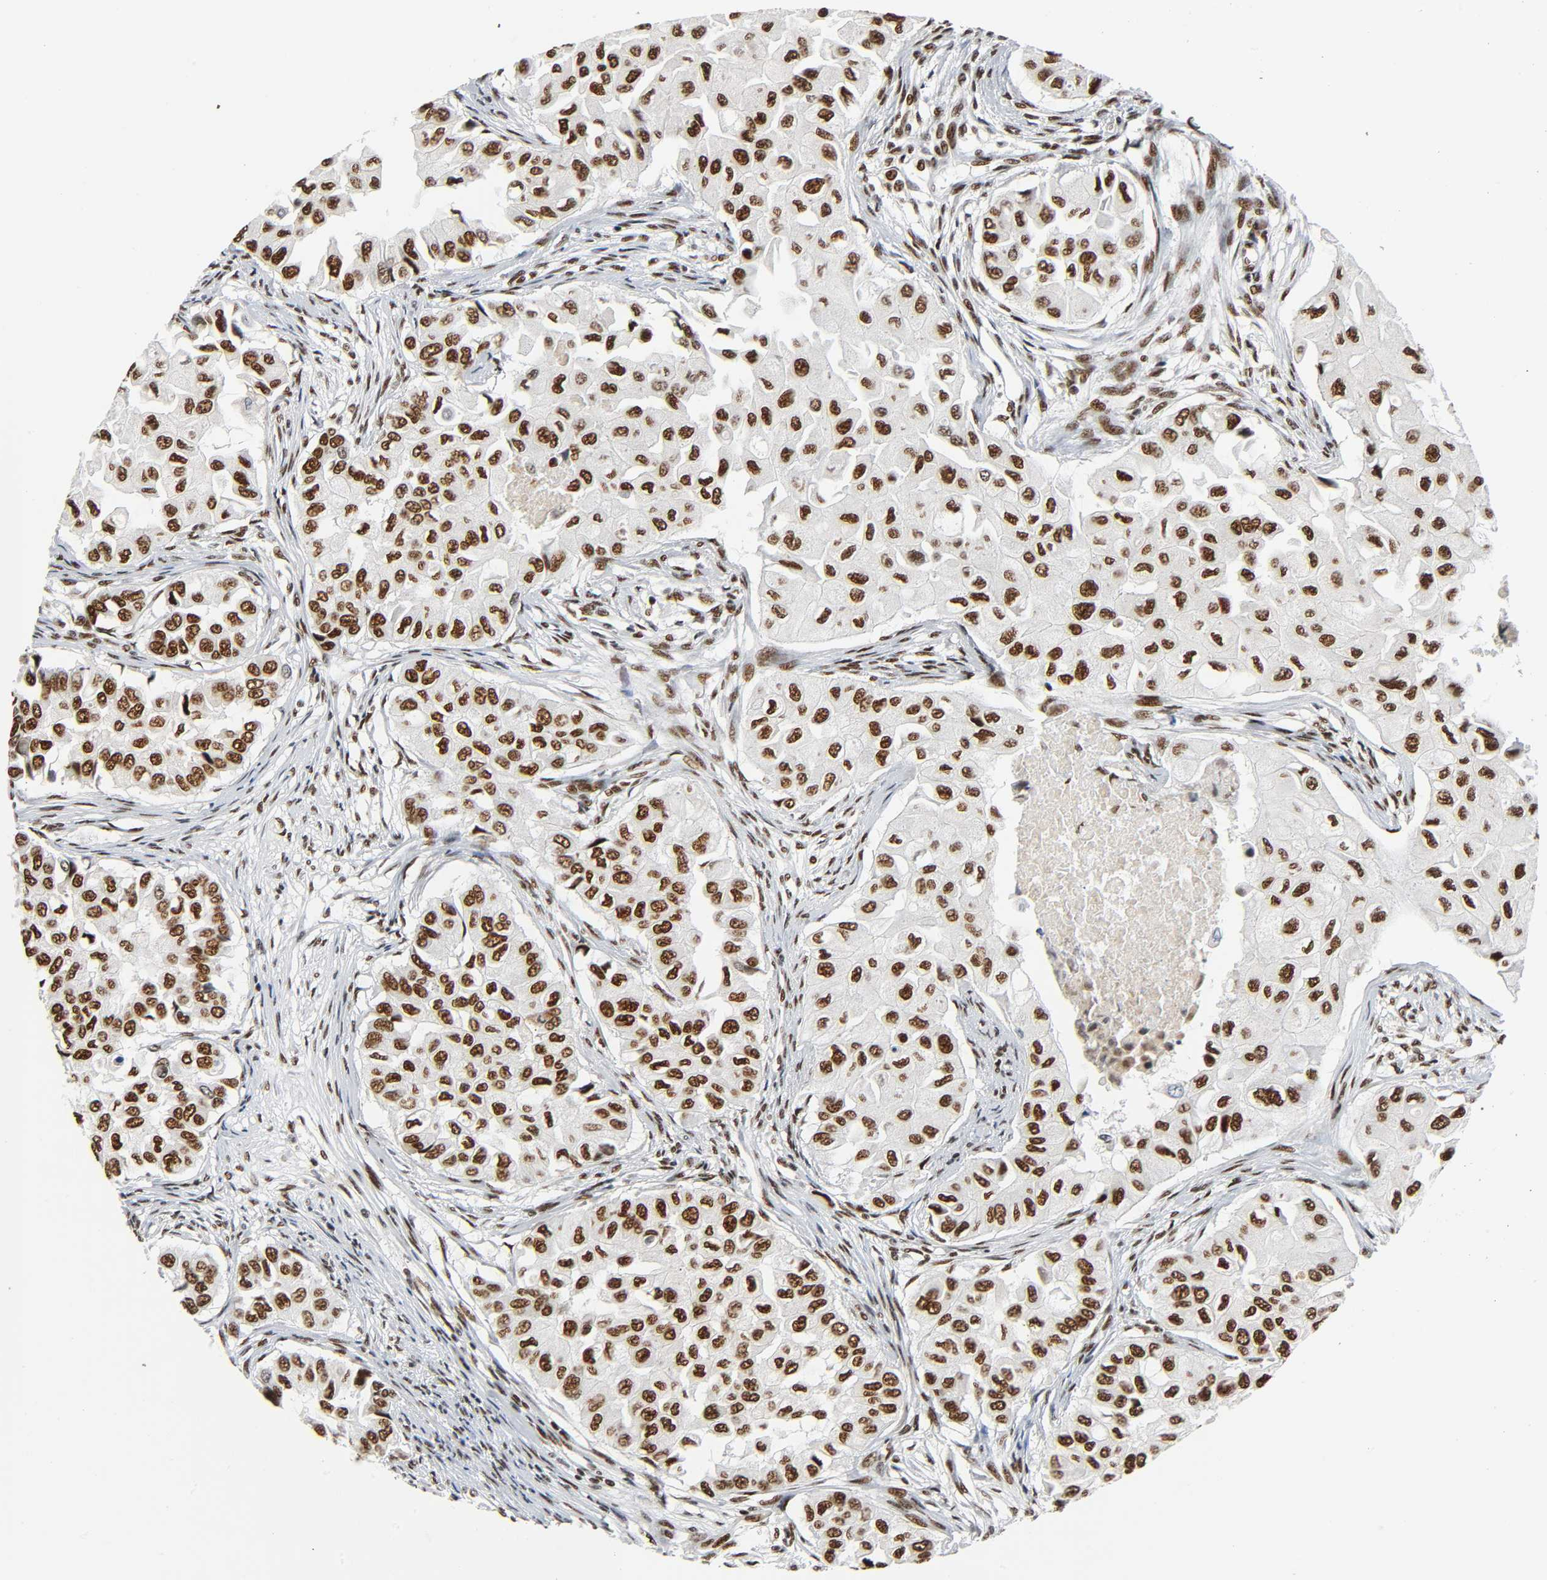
{"staining": {"intensity": "strong", "quantity": ">75%", "location": "nuclear"}, "tissue": "breast cancer", "cell_type": "Tumor cells", "image_type": "cancer", "snomed": [{"axis": "morphology", "description": "Normal tissue, NOS"}, {"axis": "morphology", "description": "Duct carcinoma"}, {"axis": "topography", "description": "Breast"}], "caption": "Immunohistochemistry histopathology image of human breast cancer stained for a protein (brown), which displays high levels of strong nuclear staining in approximately >75% of tumor cells.", "gene": "CDK9", "patient": {"sex": "female", "age": 49}}